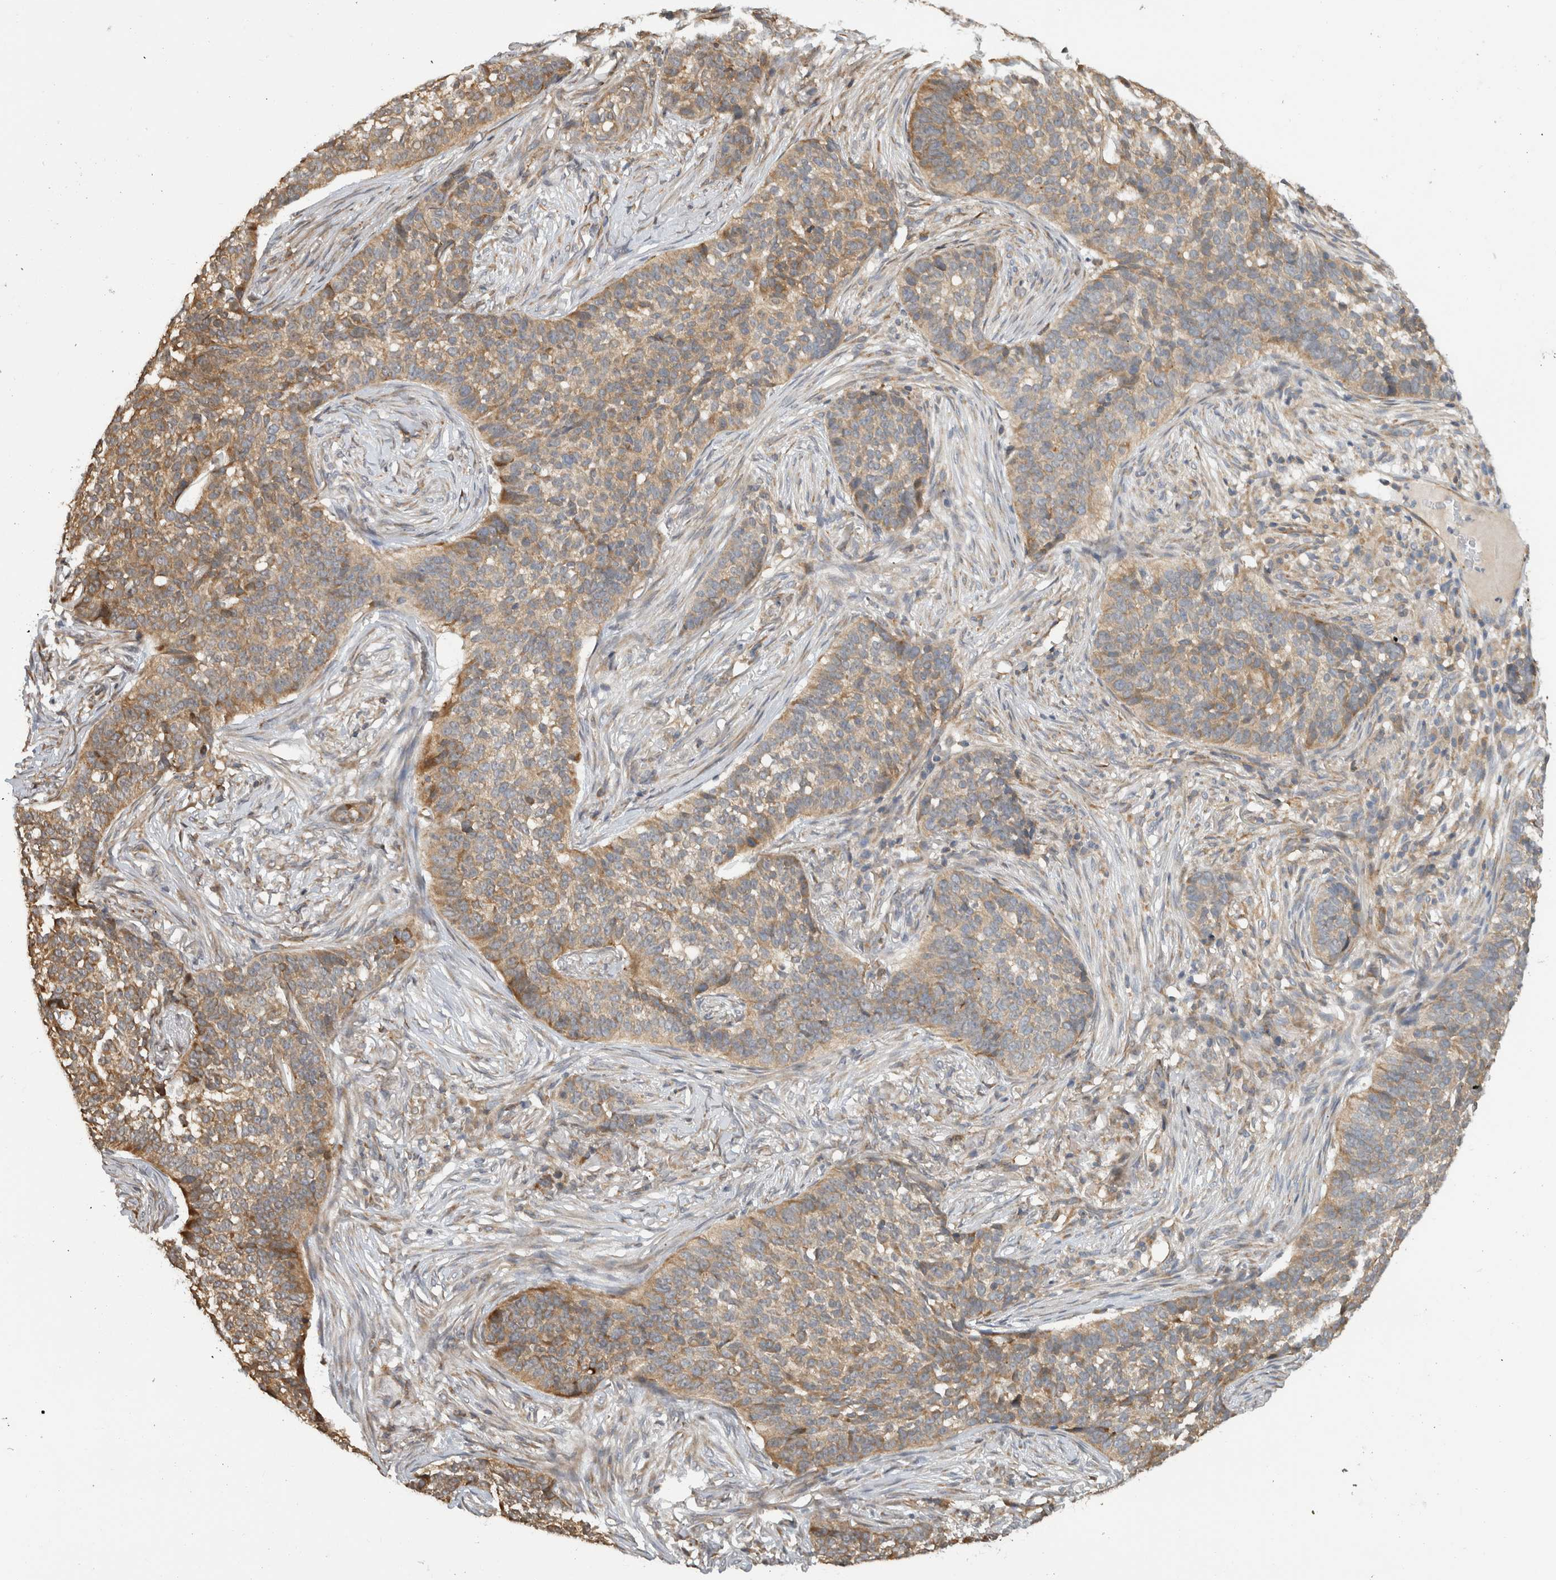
{"staining": {"intensity": "moderate", "quantity": ">75%", "location": "cytoplasmic/membranous"}, "tissue": "skin cancer", "cell_type": "Tumor cells", "image_type": "cancer", "snomed": [{"axis": "morphology", "description": "Basal cell carcinoma"}, {"axis": "topography", "description": "Skin"}], "caption": "Skin cancer was stained to show a protein in brown. There is medium levels of moderate cytoplasmic/membranous positivity in approximately >75% of tumor cells.", "gene": "PARP6", "patient": {"sex": "male", "age": 85}}